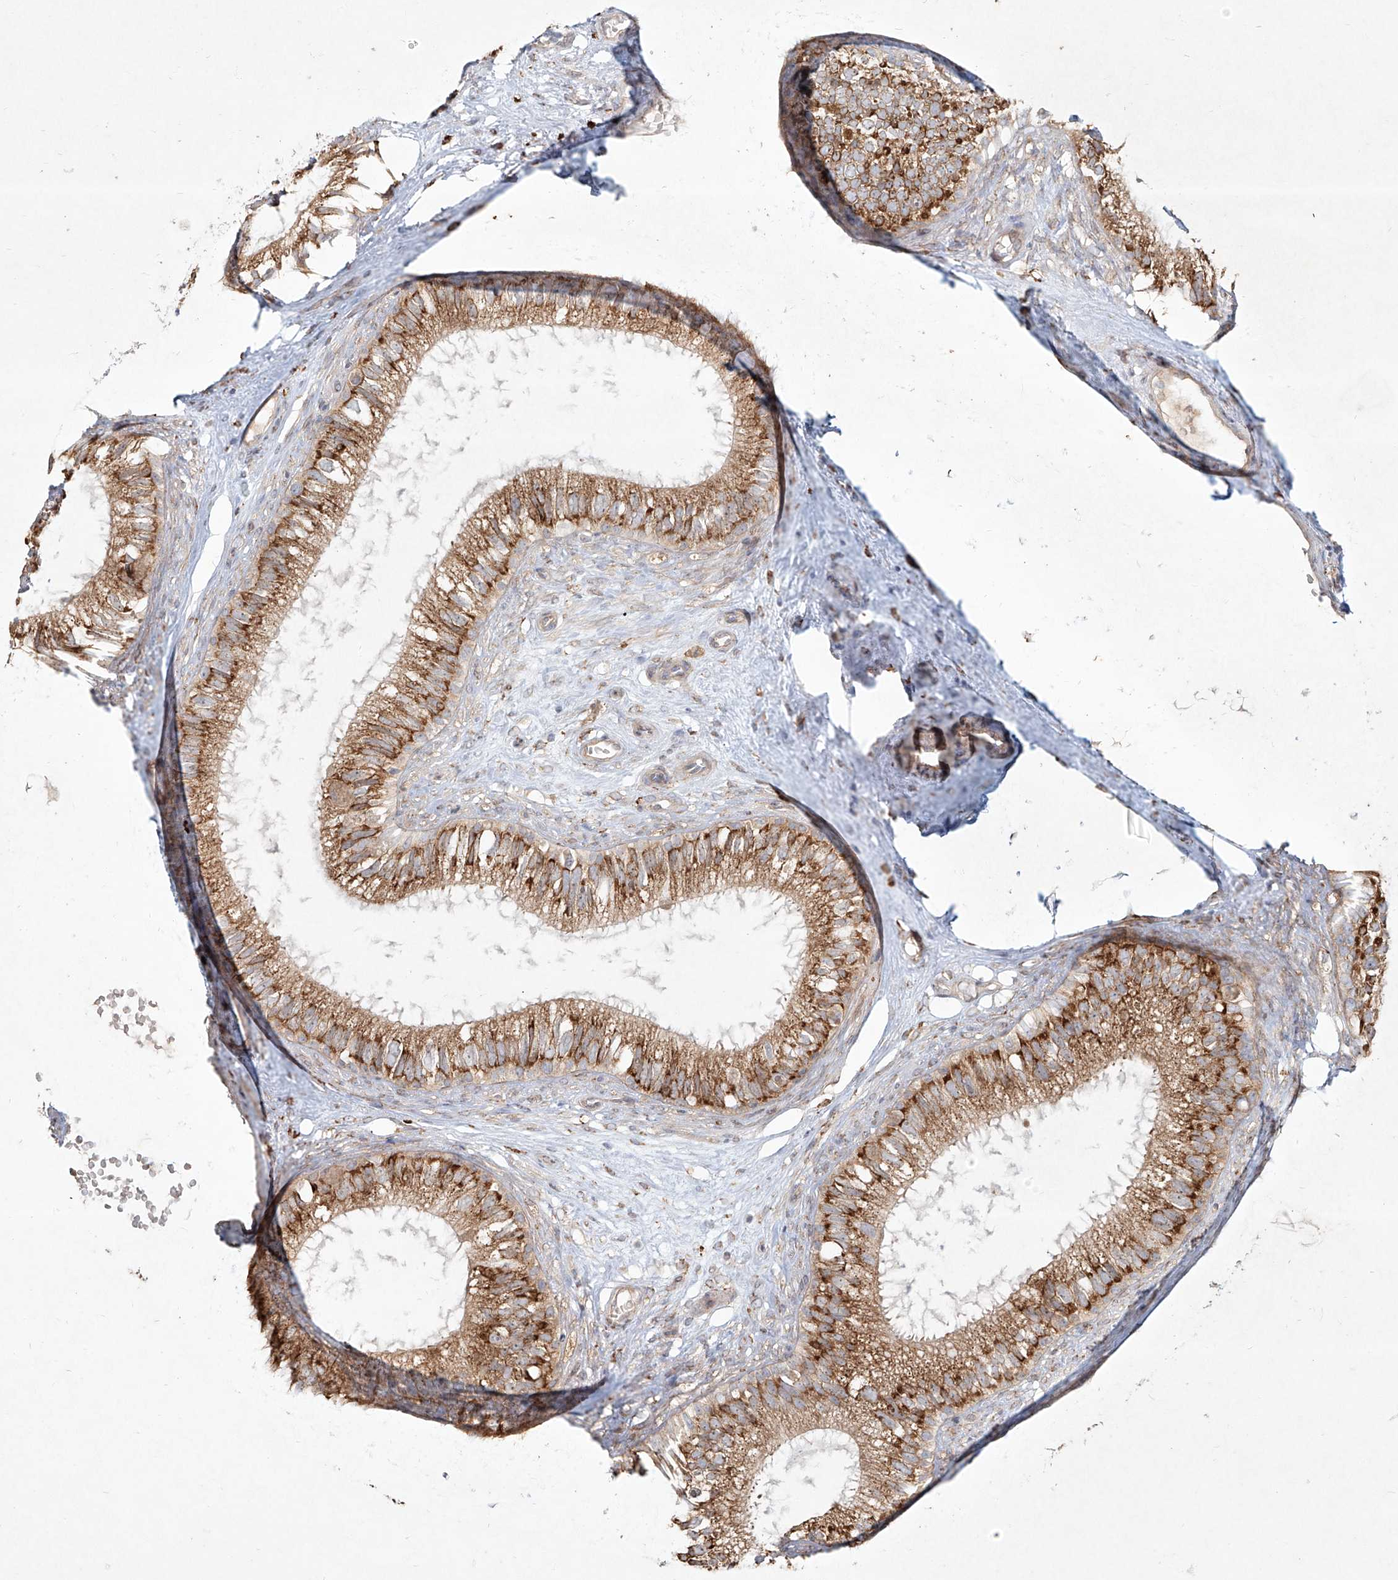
{"staining": {"intensity": "moderate", "quantity": ">75%", "location": "cytoplasmic/membranous"}, "tissue": "epididymis", "cell_type": "Glandular cells", "image_type": "normal", "snomed": [{"axis": "morphology", "description": "Normal tissue, NOS"}, {"axis": "topography", "description": "Epididymis"}], "caption": "This photomicrograph shows IHC staining of unremarkable human epididymis, with medium moderate cytoplasmic/membranous positivity in about >75% of glandular cells.", "gene": "CD209", "patient": {"sex": "male", "age": 71}}